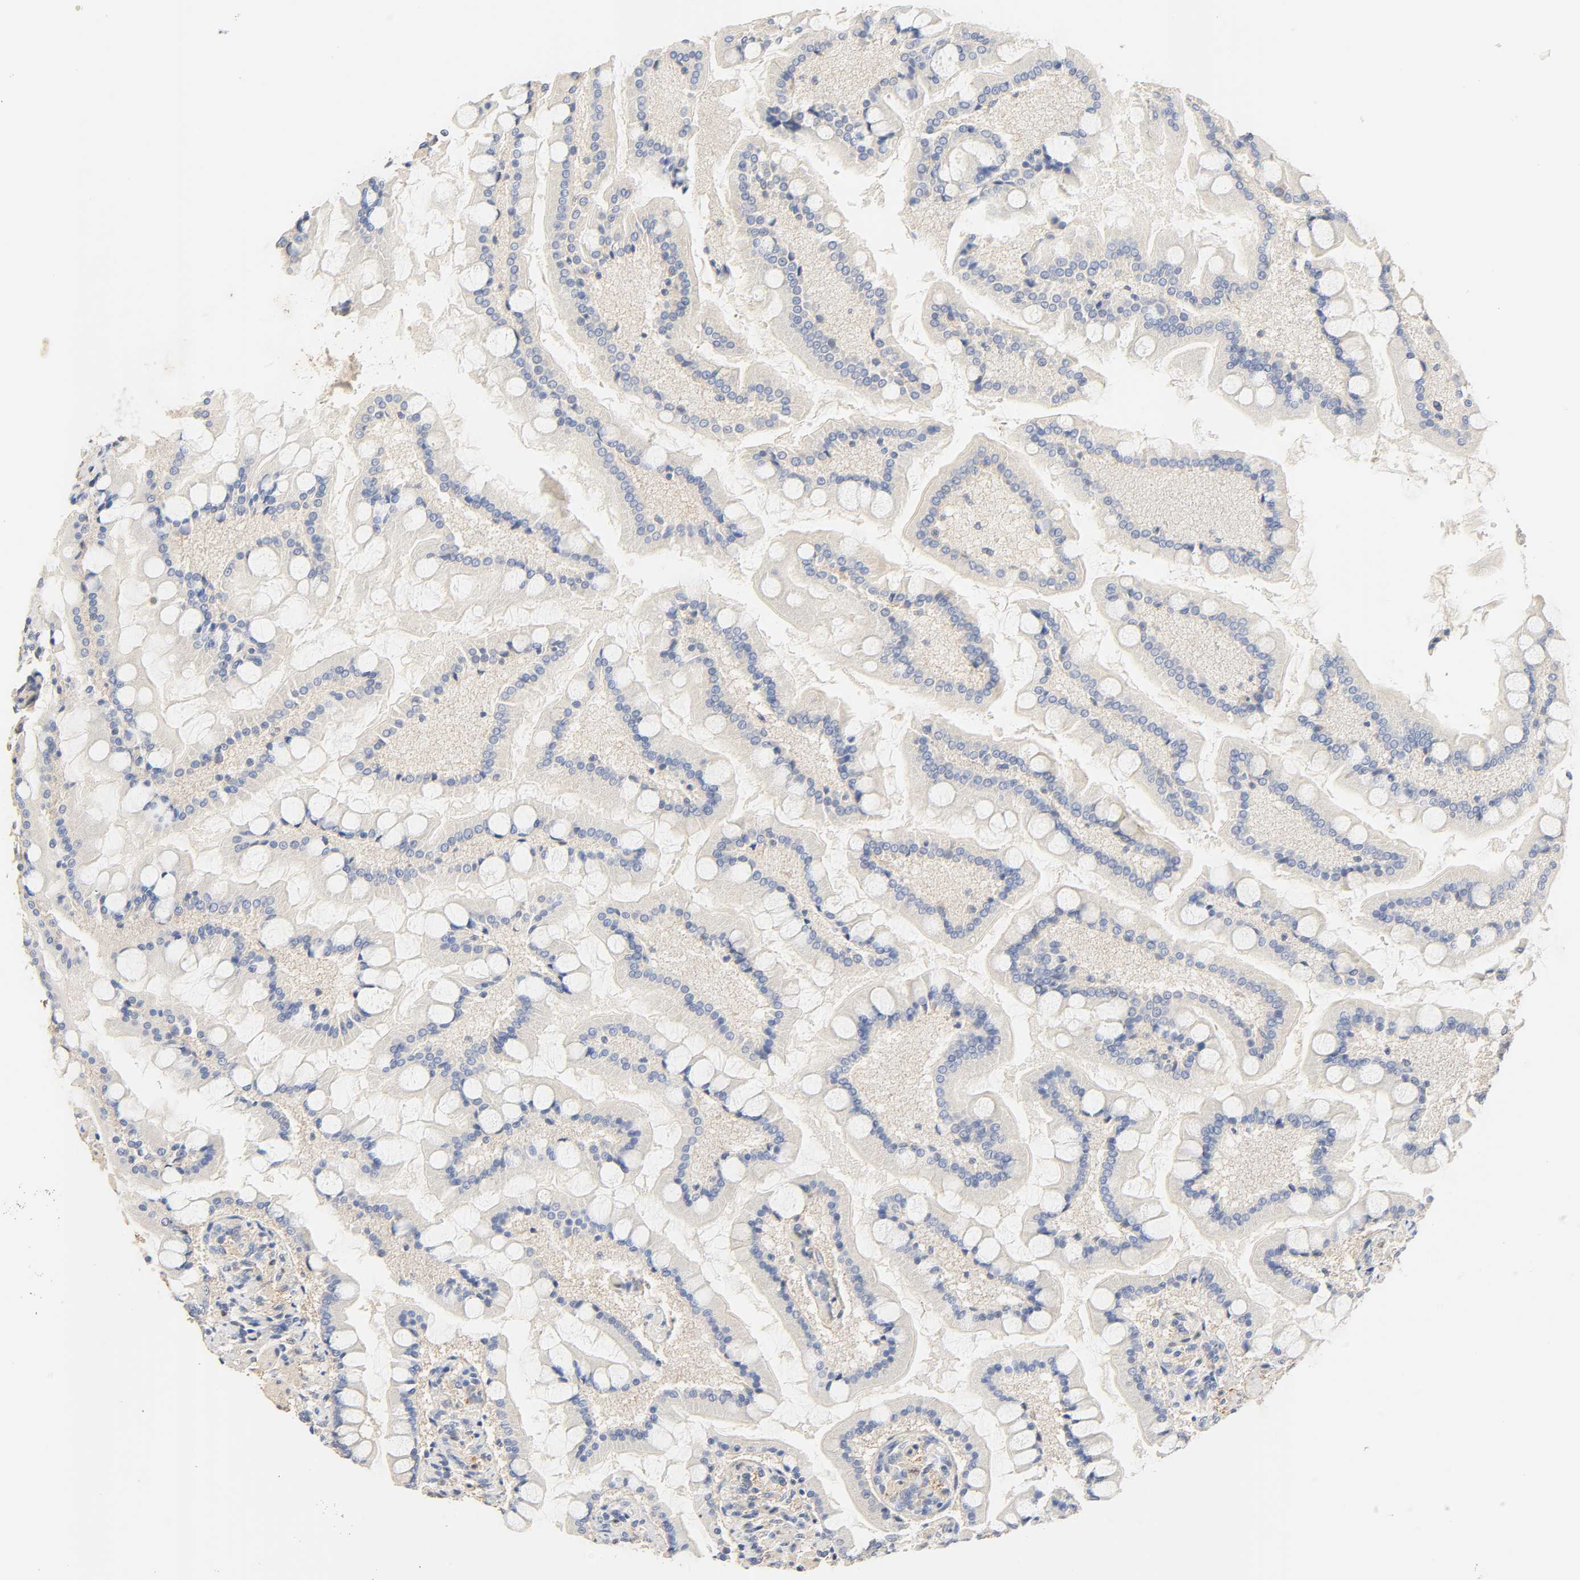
{"staining": {"intensity": "negative", "quantity": "none", "location": "none"}, "tissue": "small intestine", "cell_type": "Glandular cells", "image_type": "normal", "snomed": [{"axis": "morphology", "description": "Normal tissue, NOS"}, {"axis": "topography", "description": "Small intestine"}], "caption": "High power microscopy photomicrograph of an immunohistochemistry (IHC) histopathology image of benign small intestine, revealing no significant expression in glandular cells. The staining was performed using DAB to visualize the protein expression in brown, while the nuclei were stained in blue with hematoxylin (Magnification: 20x).", "gene": "BORCS8", "patient": {"sex": "male", "age": 41}}